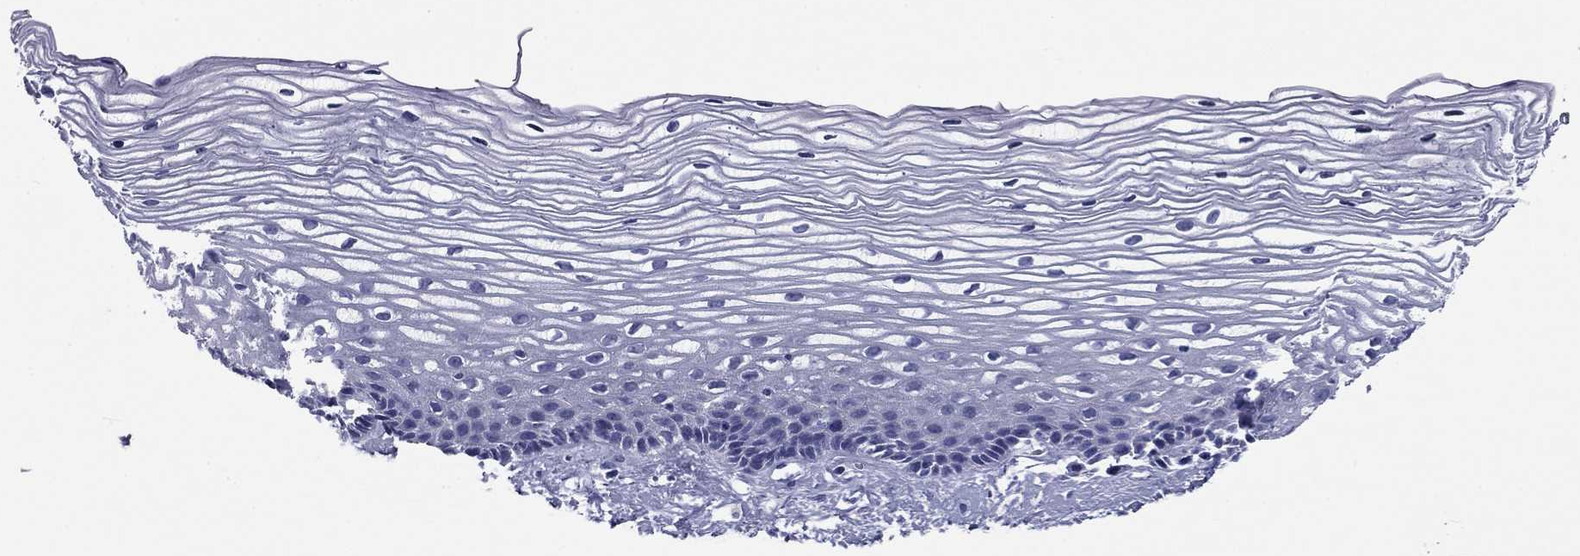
{"staining": {"intensity": "negative", "quantity": "none", "location": "none"}, "tissue": "cervix", "cell_type": "Glandular cells", "image_type": "normal", "snomed": [{"axis": "morphology", "description": "Normal tissue, NOS"}, {"axis": "topography", "description": "Cervix"}], "caption": "The micrograph reveals no staining of glandular cells in unremarkable cervix.", "gene": "ABCC2", "patient": {"sex": "female", "age": 40}}